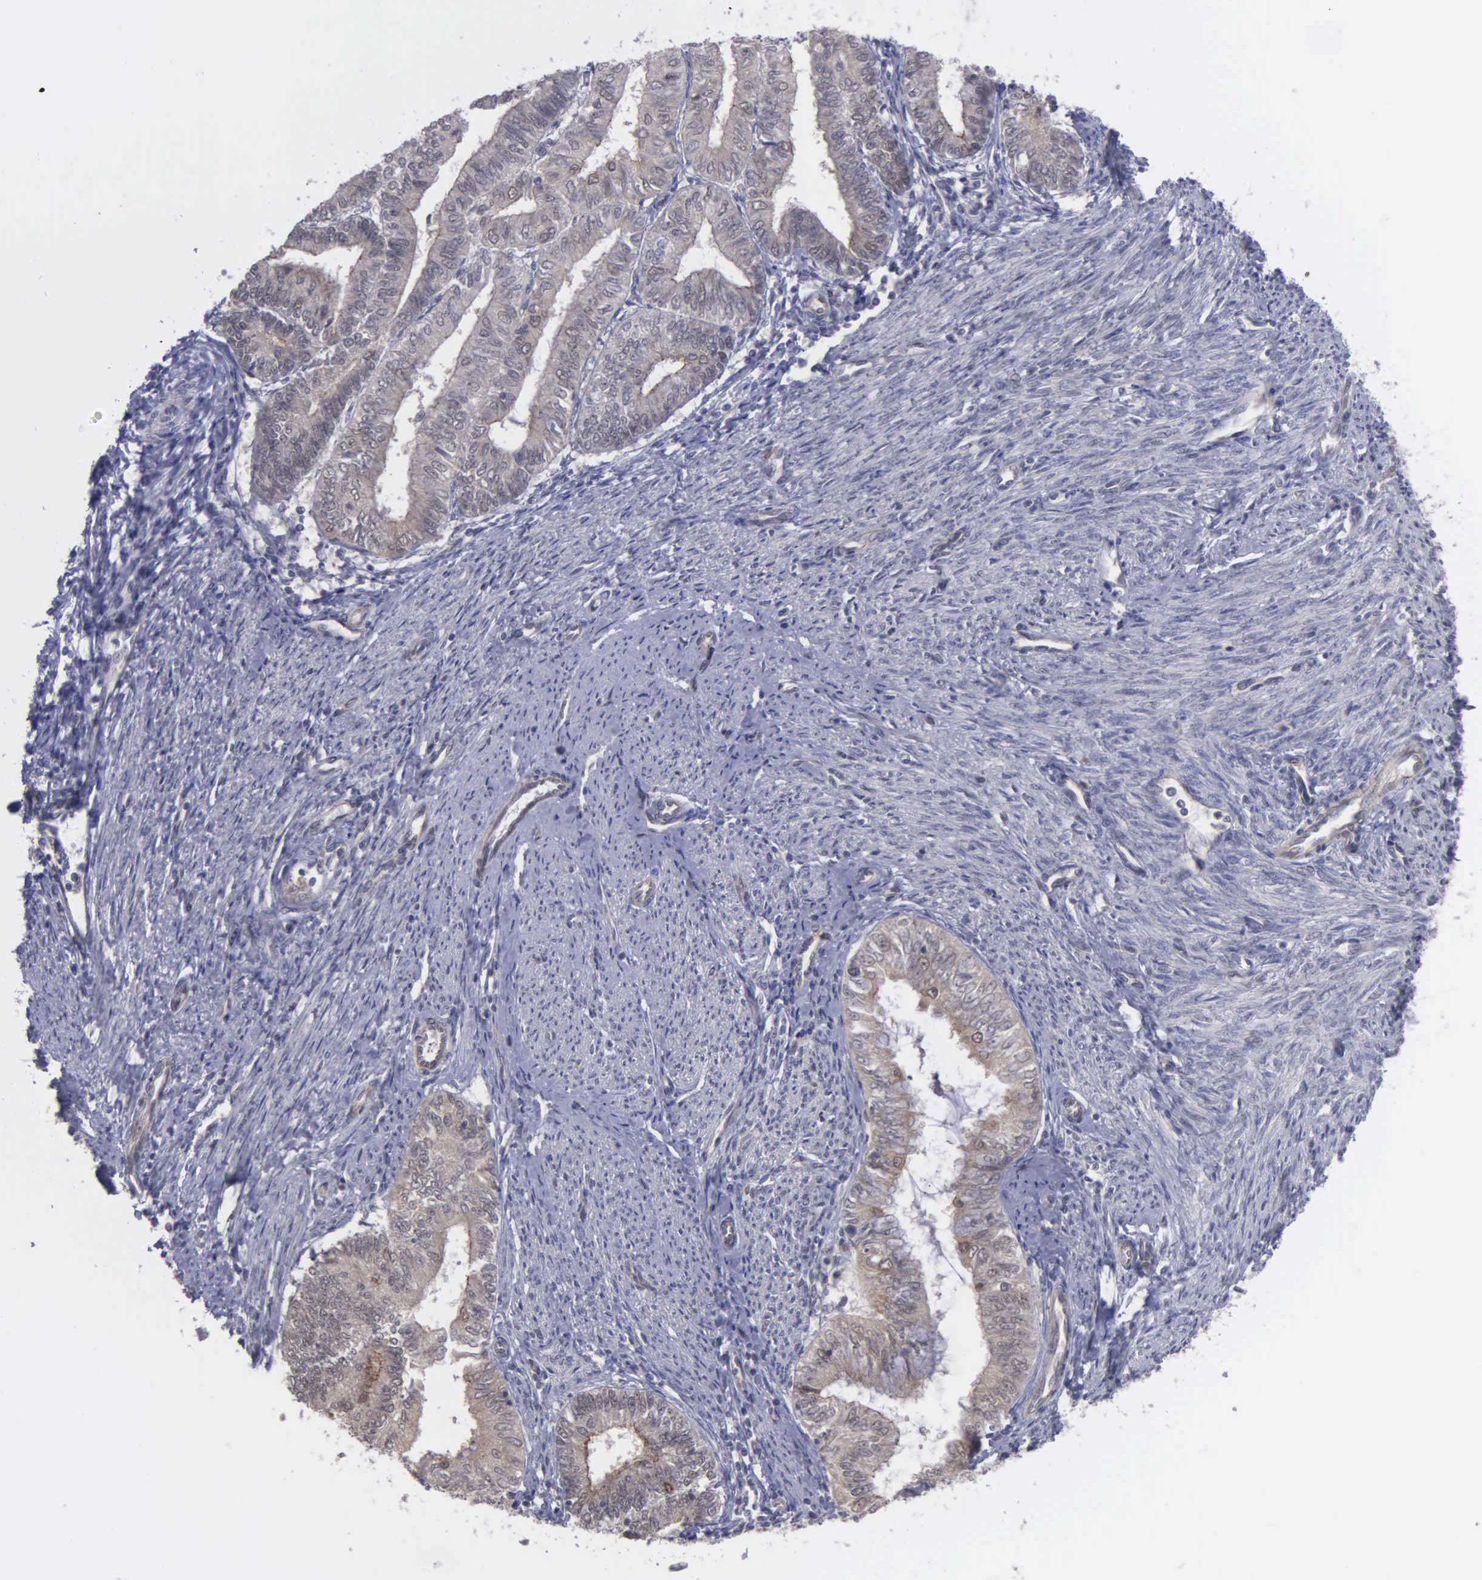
{"staining": {"intensity": "weak", "quantity": ">75%", "location": "cytoplasmic/membranous"}, "tissue": "endometrial cancer", "cell_type": "Tumor cells", "image_type": "cancer", "snomed": [{"axis": "morphology", "description": "Adenocarcinoma, NOS"}, {"axis": "topography", "description": "Endometrium"}], "caption": "Immunohistochemical staining of human endometrial adenocarcinoma shows low levels of weak cytoplasmic/membranous expression in about >75% of tumor cells.", "gene": "MAP3K9", "patient": {"sex": "female", "age": 66}}